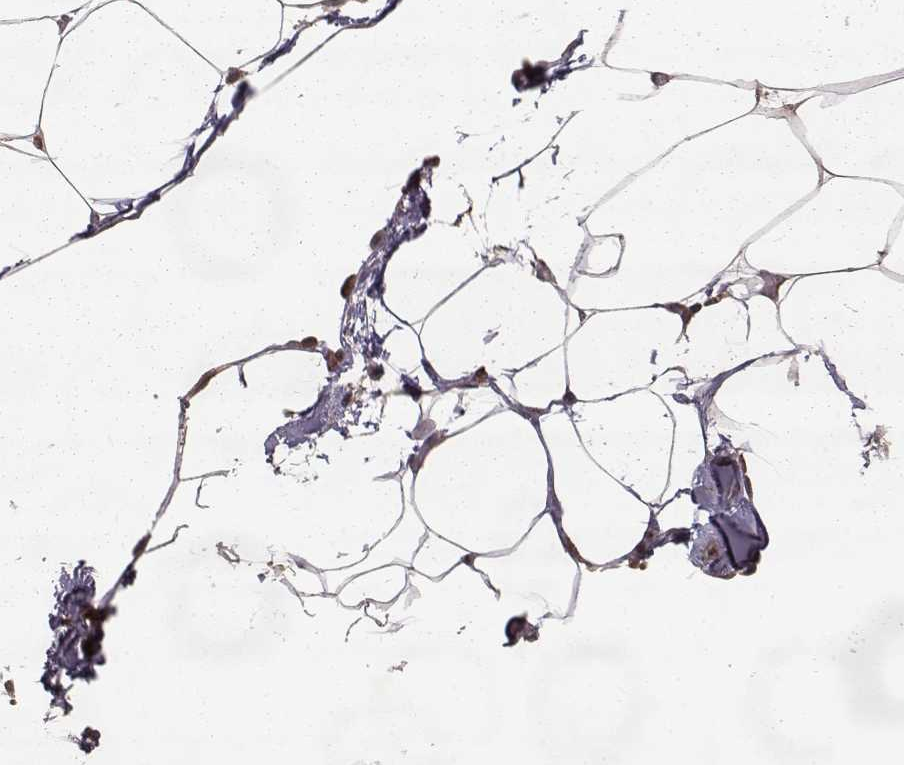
{"staining": {"intensity": "weak", "quantity": ">75%", "location": "cytoplasmic/membranous"}, "tissue": "adipose tissue", "cell_type": "Adipocytes", "image_type": "normal", "snomed": [{"axis": "morphology", "description": "Normal tissue, NOS"}, {"axis": "topography", "description": "Adipose tissue"}], "caption": "High-magnification brightfield microscopy of unremarkable adipose tissue stained with DAB (brown) and counterstained with hematoxylin (blue). adipocytes exhibit weak cytoplasmic/membranous expression is present in approximately>75% of cells. (DAB = brown stain, brightfield microscopy at high magnification).", "gene": "FSTL1", "patient": {"sex": "male", "age": 57}}